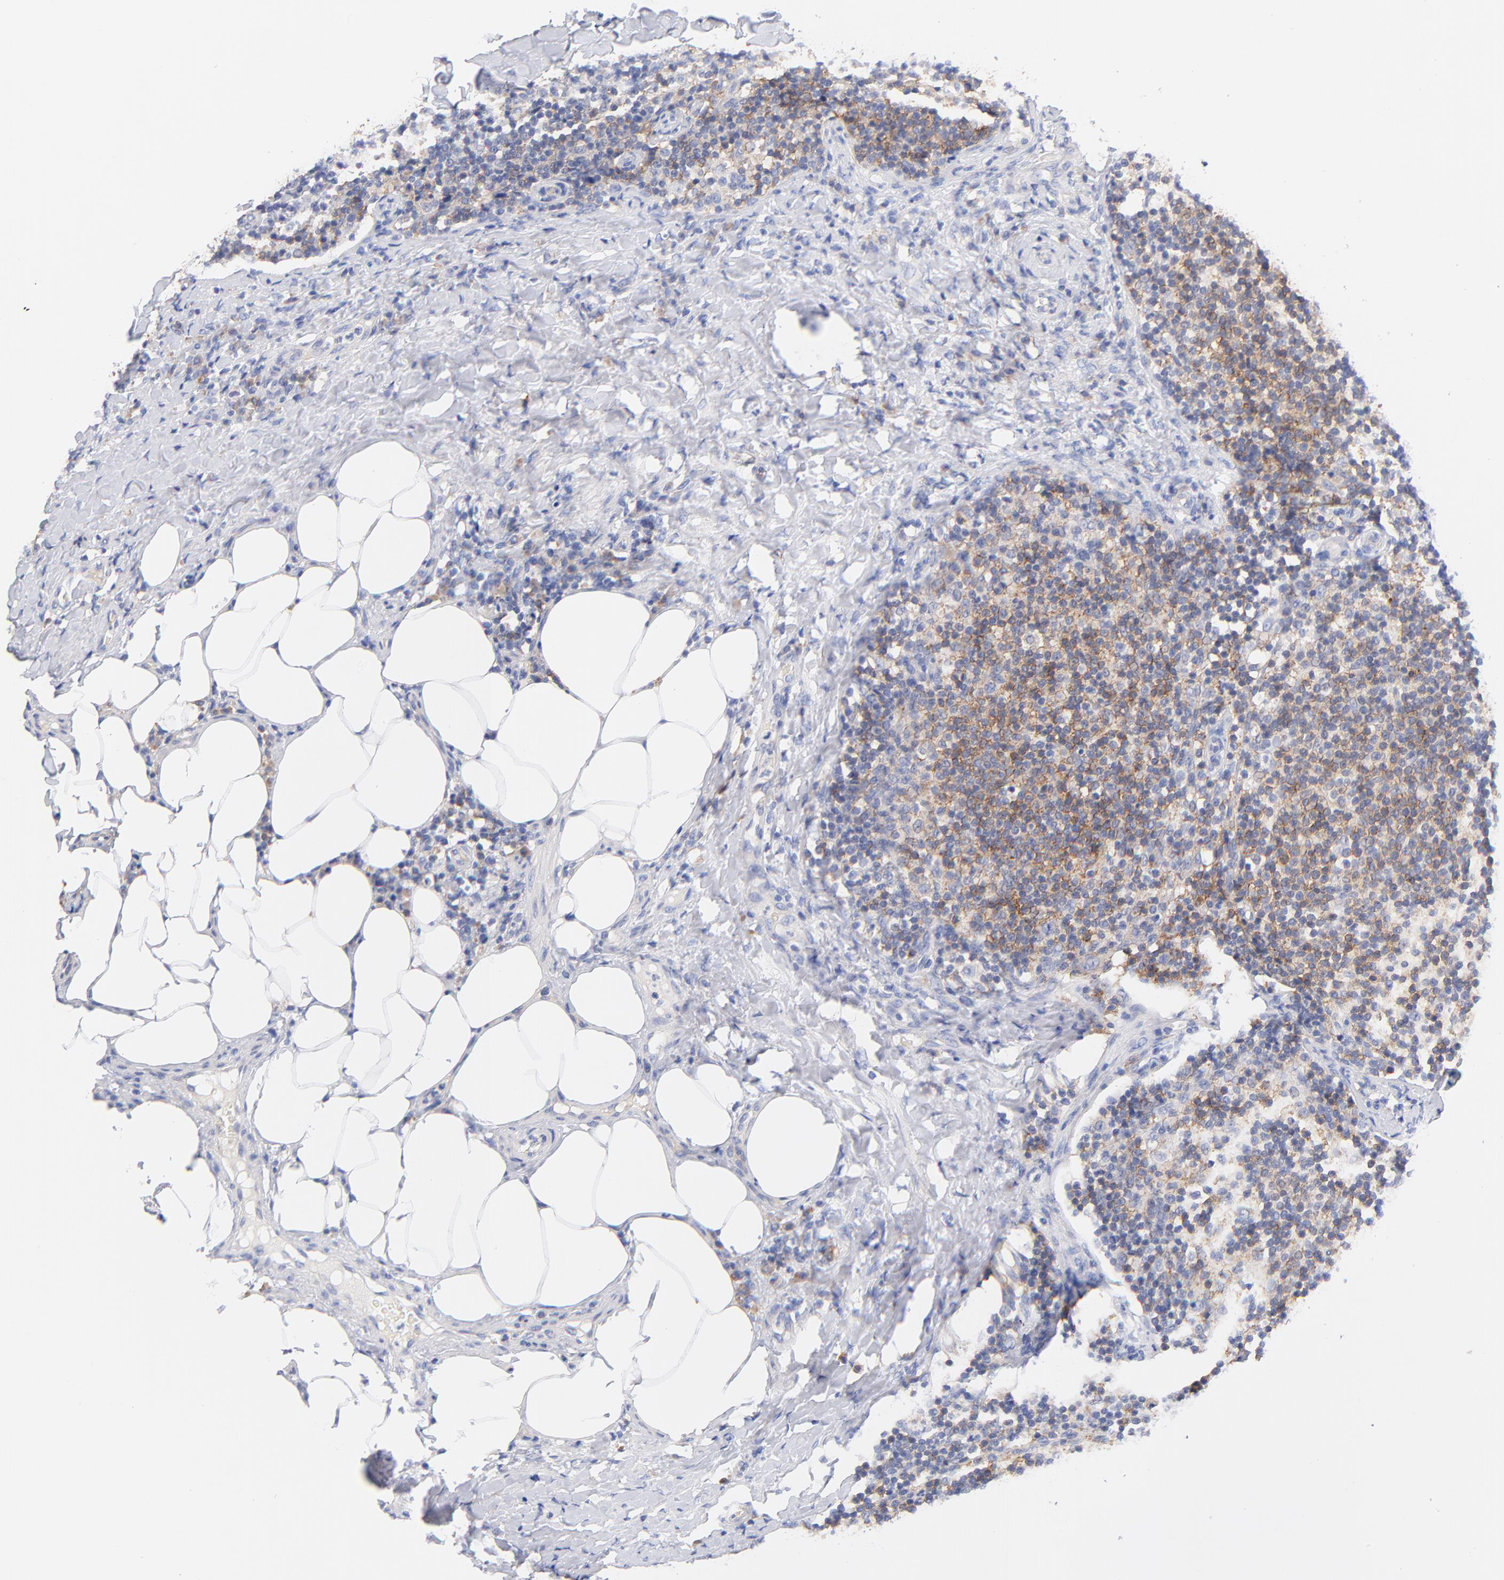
{"staining": {"intensity": "negative", "quantity": "none", "location": "none"}, "tissue": "lymph node", "cell_type": "Germinal center cells", "image_type": "normal", "snomed": [{"axis": "morphology", "description": "Normal tissue, NOS"}, {"axis": "morphology", "description": "Inflammation, NOS"}, {"axis": "topography", "description": "Lymph node"}], "caption": "The immunohistochemistry (IHC) image has no significant expression in germinal center cells of lymph node. (DAB (3,3'-diaminobenzidine) immunohistochemistry (IHC), high magnification).", "gene": "TNFRSF13C", "patient": {"sex": "male", "age": 46}}